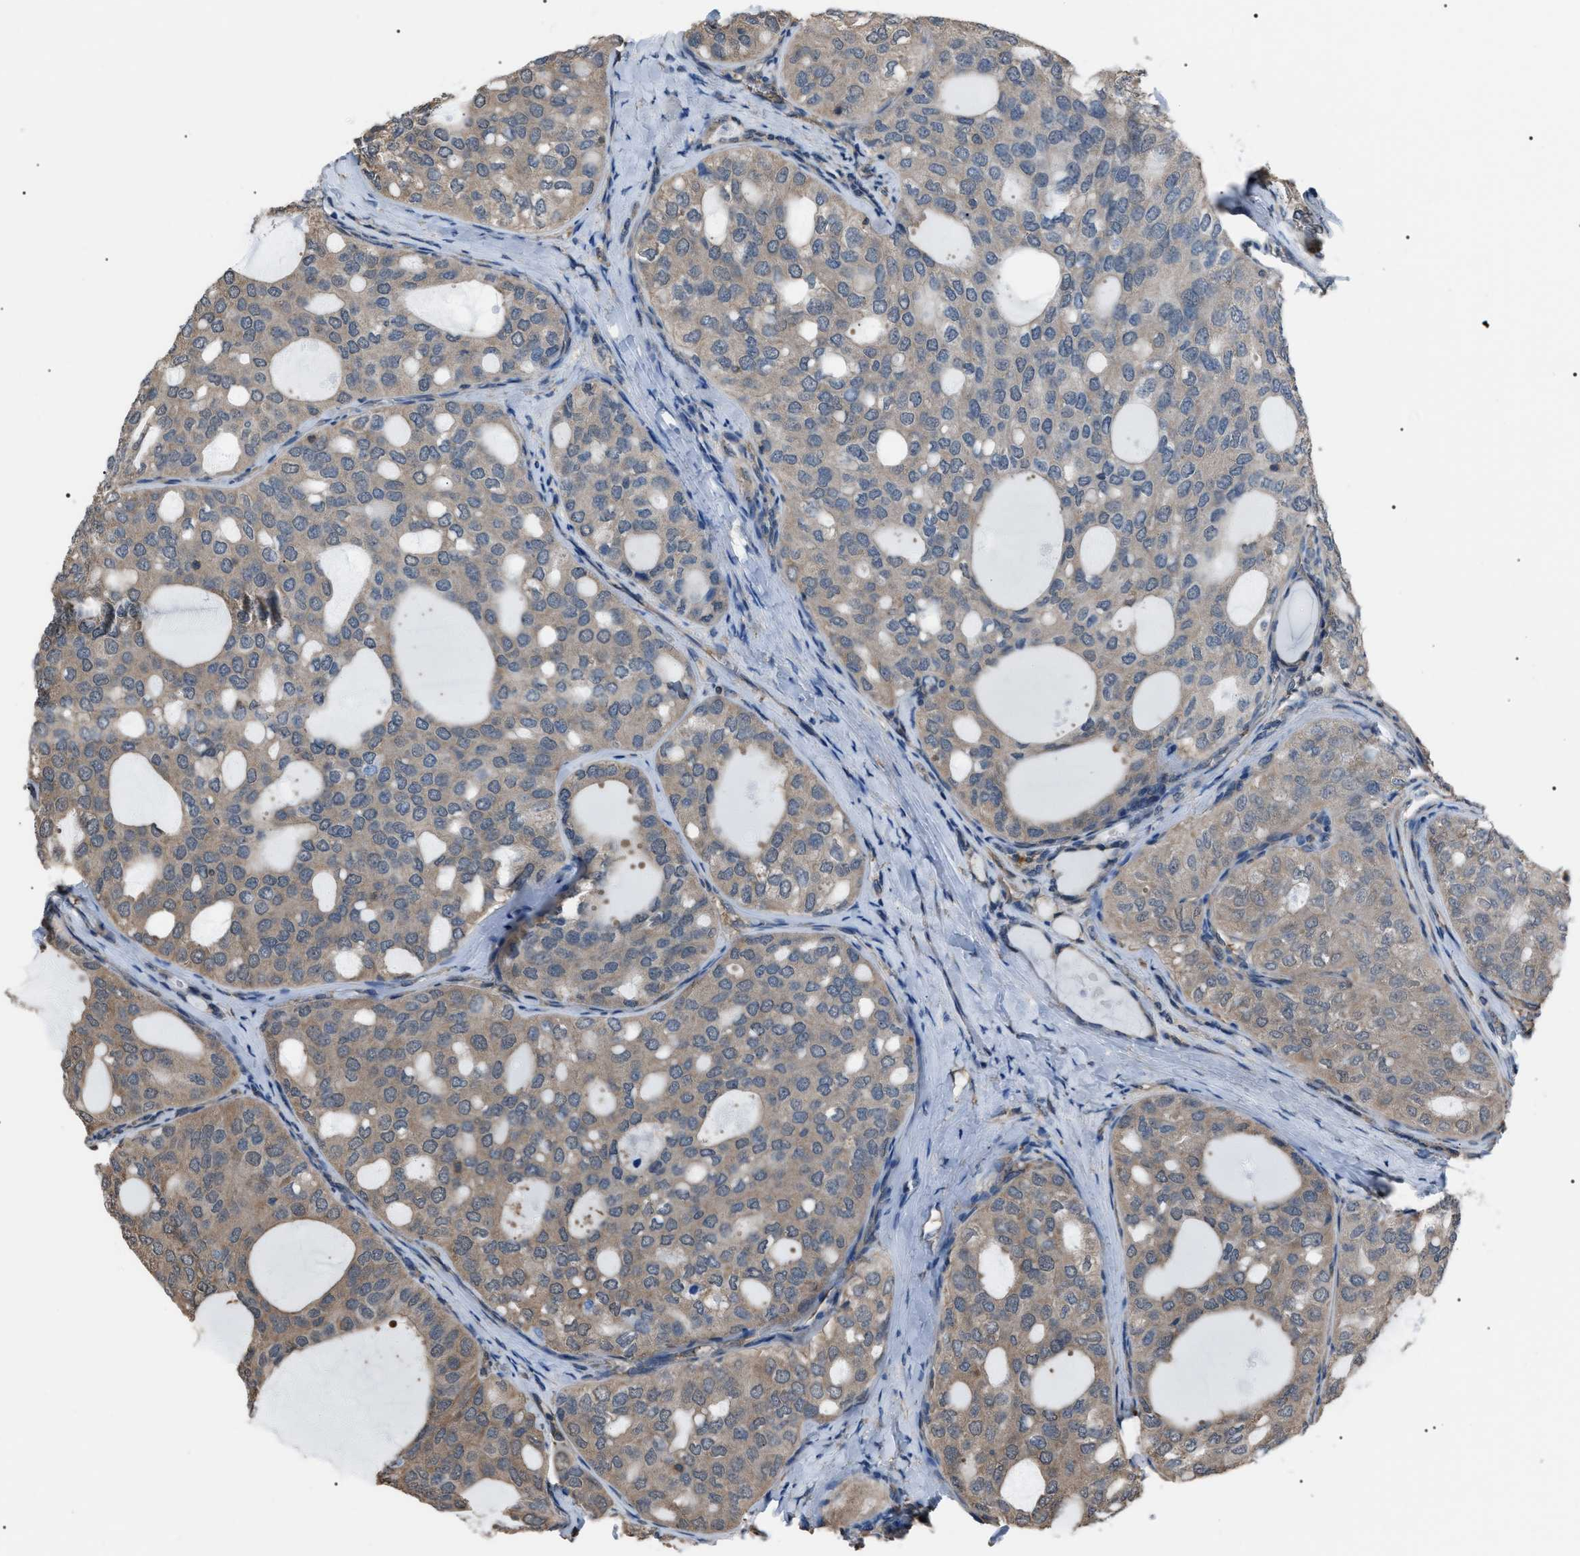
{"staining": {"intensity": "weak", "quantity": "25%-75%", "location": "cytoplasmic/membranous"}, "tissue": "thyroid cancer", "cell_type": "Tumor cells", "image_type": "cancer", "snomed": [{"axis": "morphology", "description": "Follicular adenoma carcinoma, NOS"}, {"axis": "topography", "description": "Thyroid gland"}], "caption": "The image displays a brown stain indicating the presence of a protein in the cytoplasmic/membranous of tumor cells in thyroid cancer.", "gene": "PDCD5", "patient": {"sex": "male", "age": 75}}